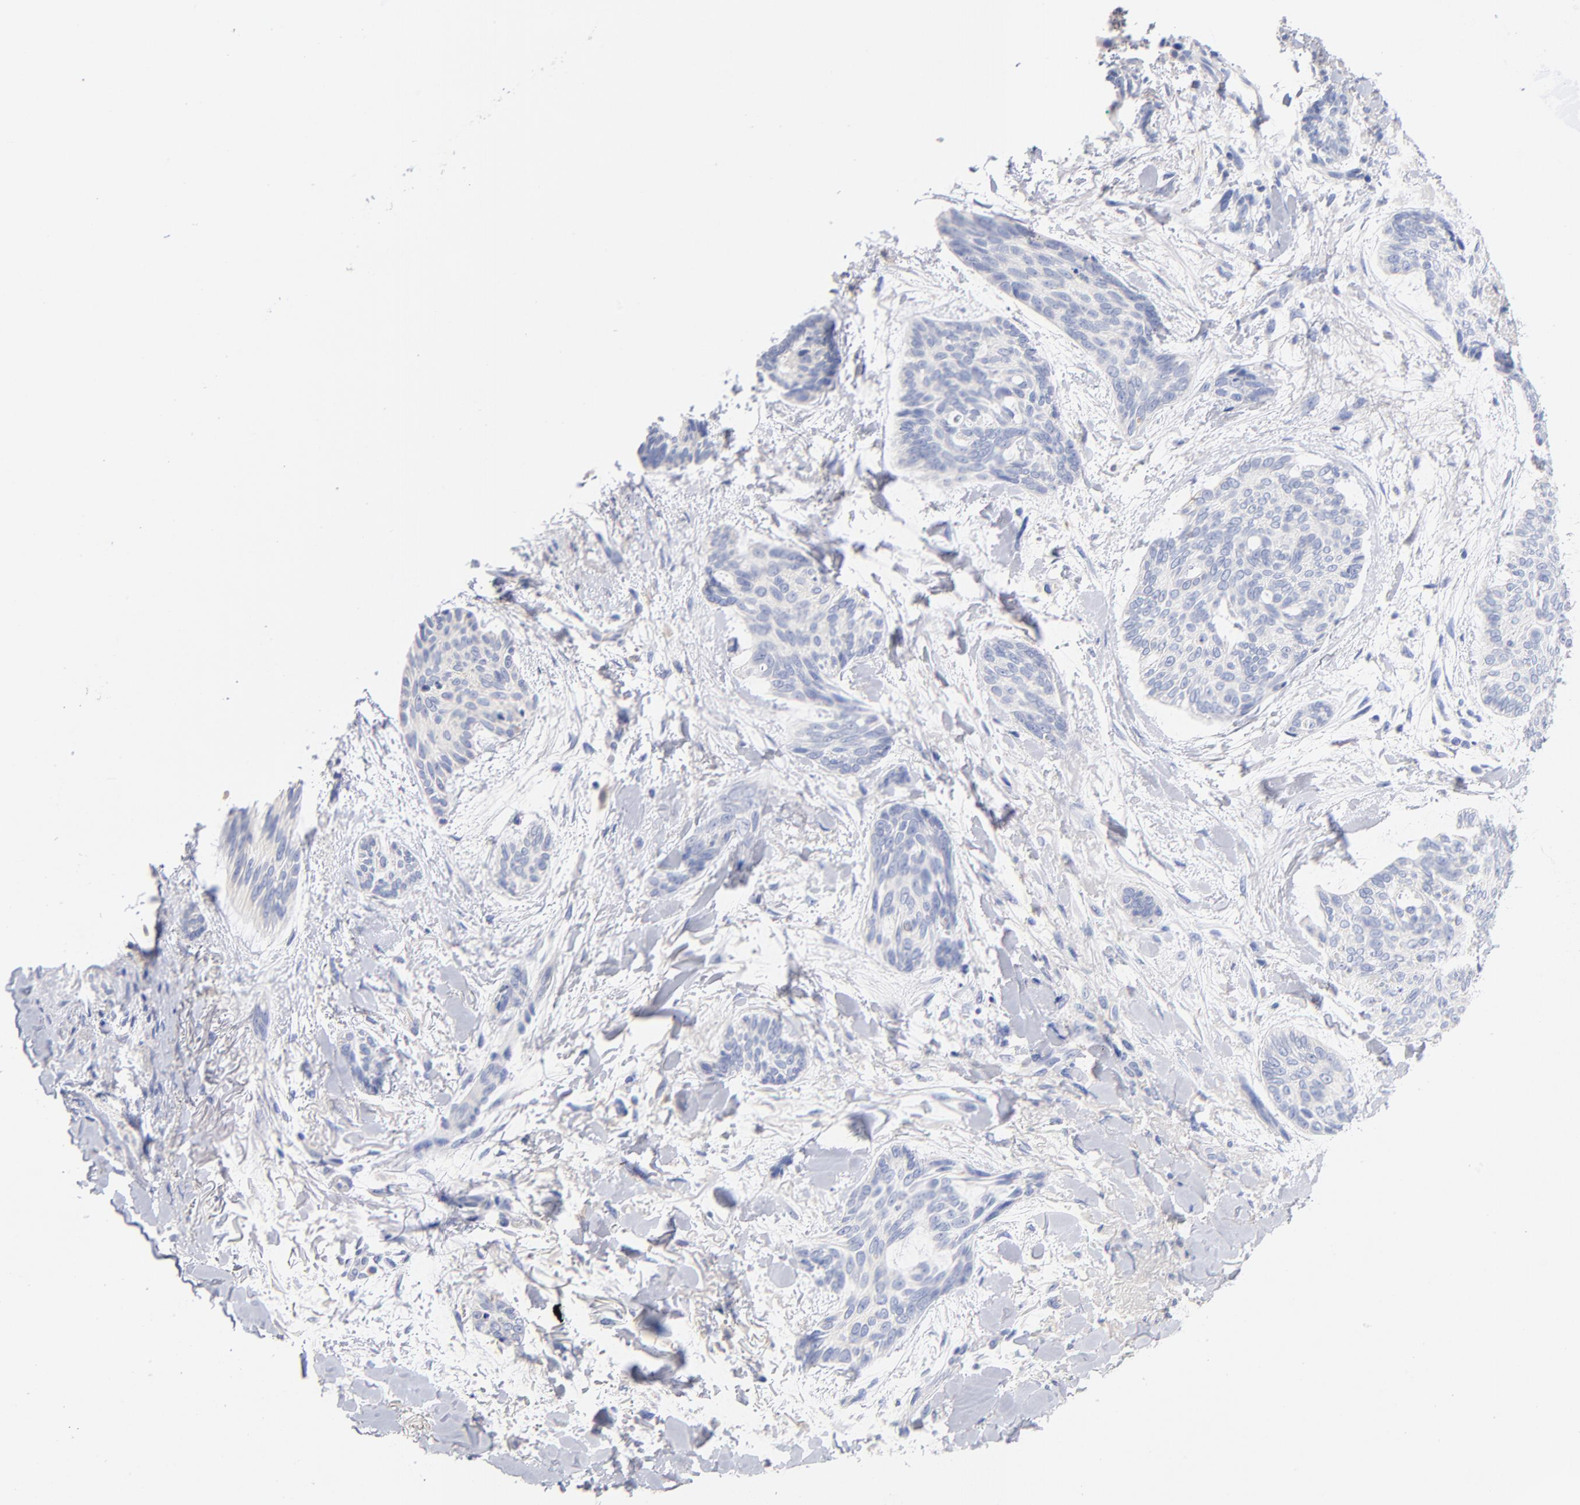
{"staining": {"intensity": "negative", "quantity": "none", "location": "none"}, "tissue": "skin cancer", "cell_type": "Tumor cells", "image_type": "cancer", "snomed": [{"axis": "morphology", "description": "Normal tissue, NOS"}, {"axis": "morphology", "description": "Basal cell carcinoma"}, {"axis": "topography", "description": "Skin"}], "caption": "This photomicrograph is of basal cell carcinoma (skin) stained with immunohistochemistry (IHC) to label a protein in brown with the nuclei are counter-stained blue. There is no expression in tumor cells.", "gene": "CPS1", "patient": {"sex": "female", "age": 71}}